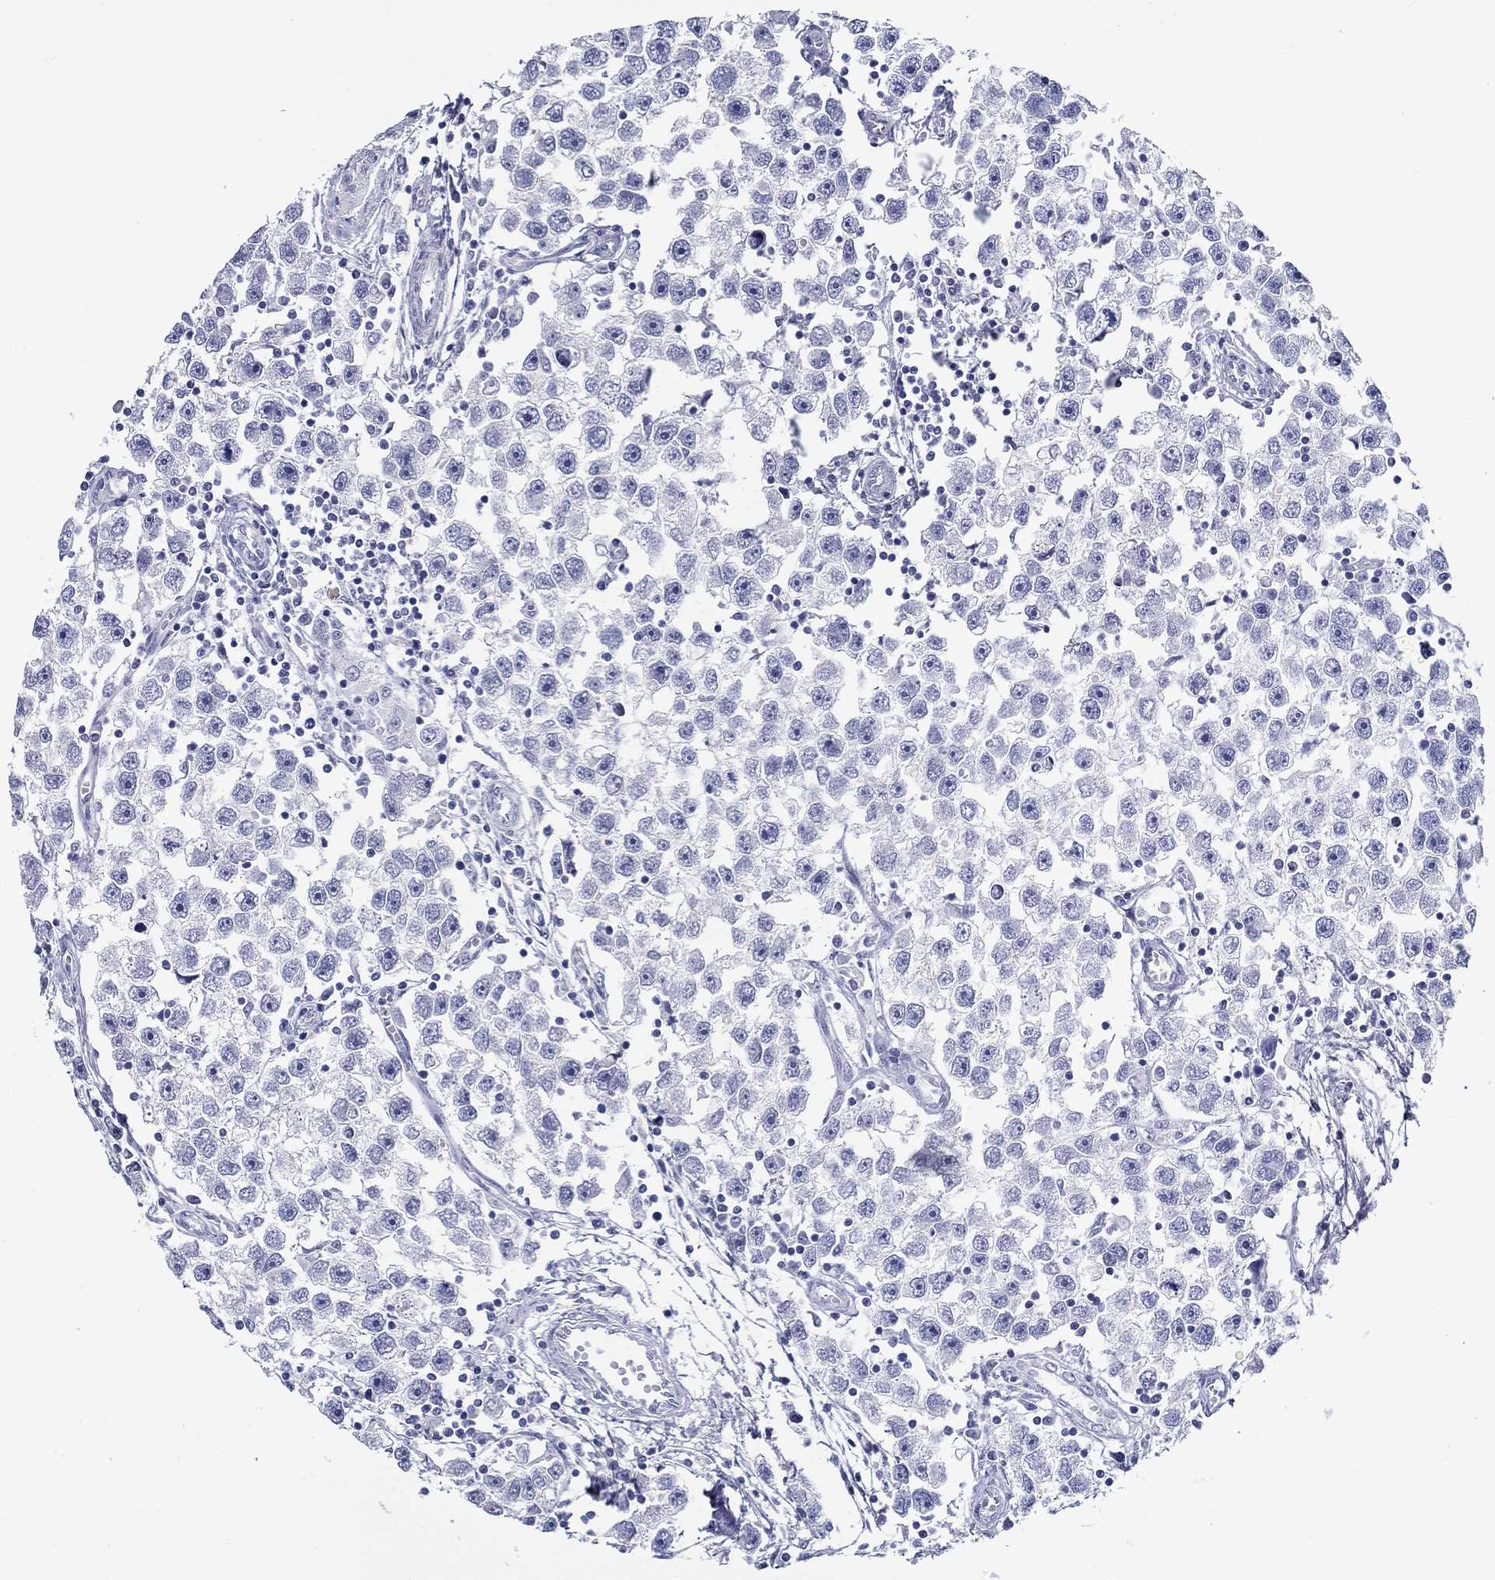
{"staining": {"intensity": "negative", "quantity": "none", "location": "none"}, "tissue": "testis cancer", "cell_type": "Tumor cells", "image_type": "cancer", "snomed": [{"axis": "morphology", "description": "Seminoma, NOS"}, {"axis": "topography", "description": "Testis"}], "caption": "This micrograph is of seminoma (testis) stained with immunohistochemistry (IHC) to label a protein in brown with the nuclei are counter-stained blue. There is no expression in tumor cells.", "gene": "CRYGS", "patient": {"sex": "male", "age": 30}}